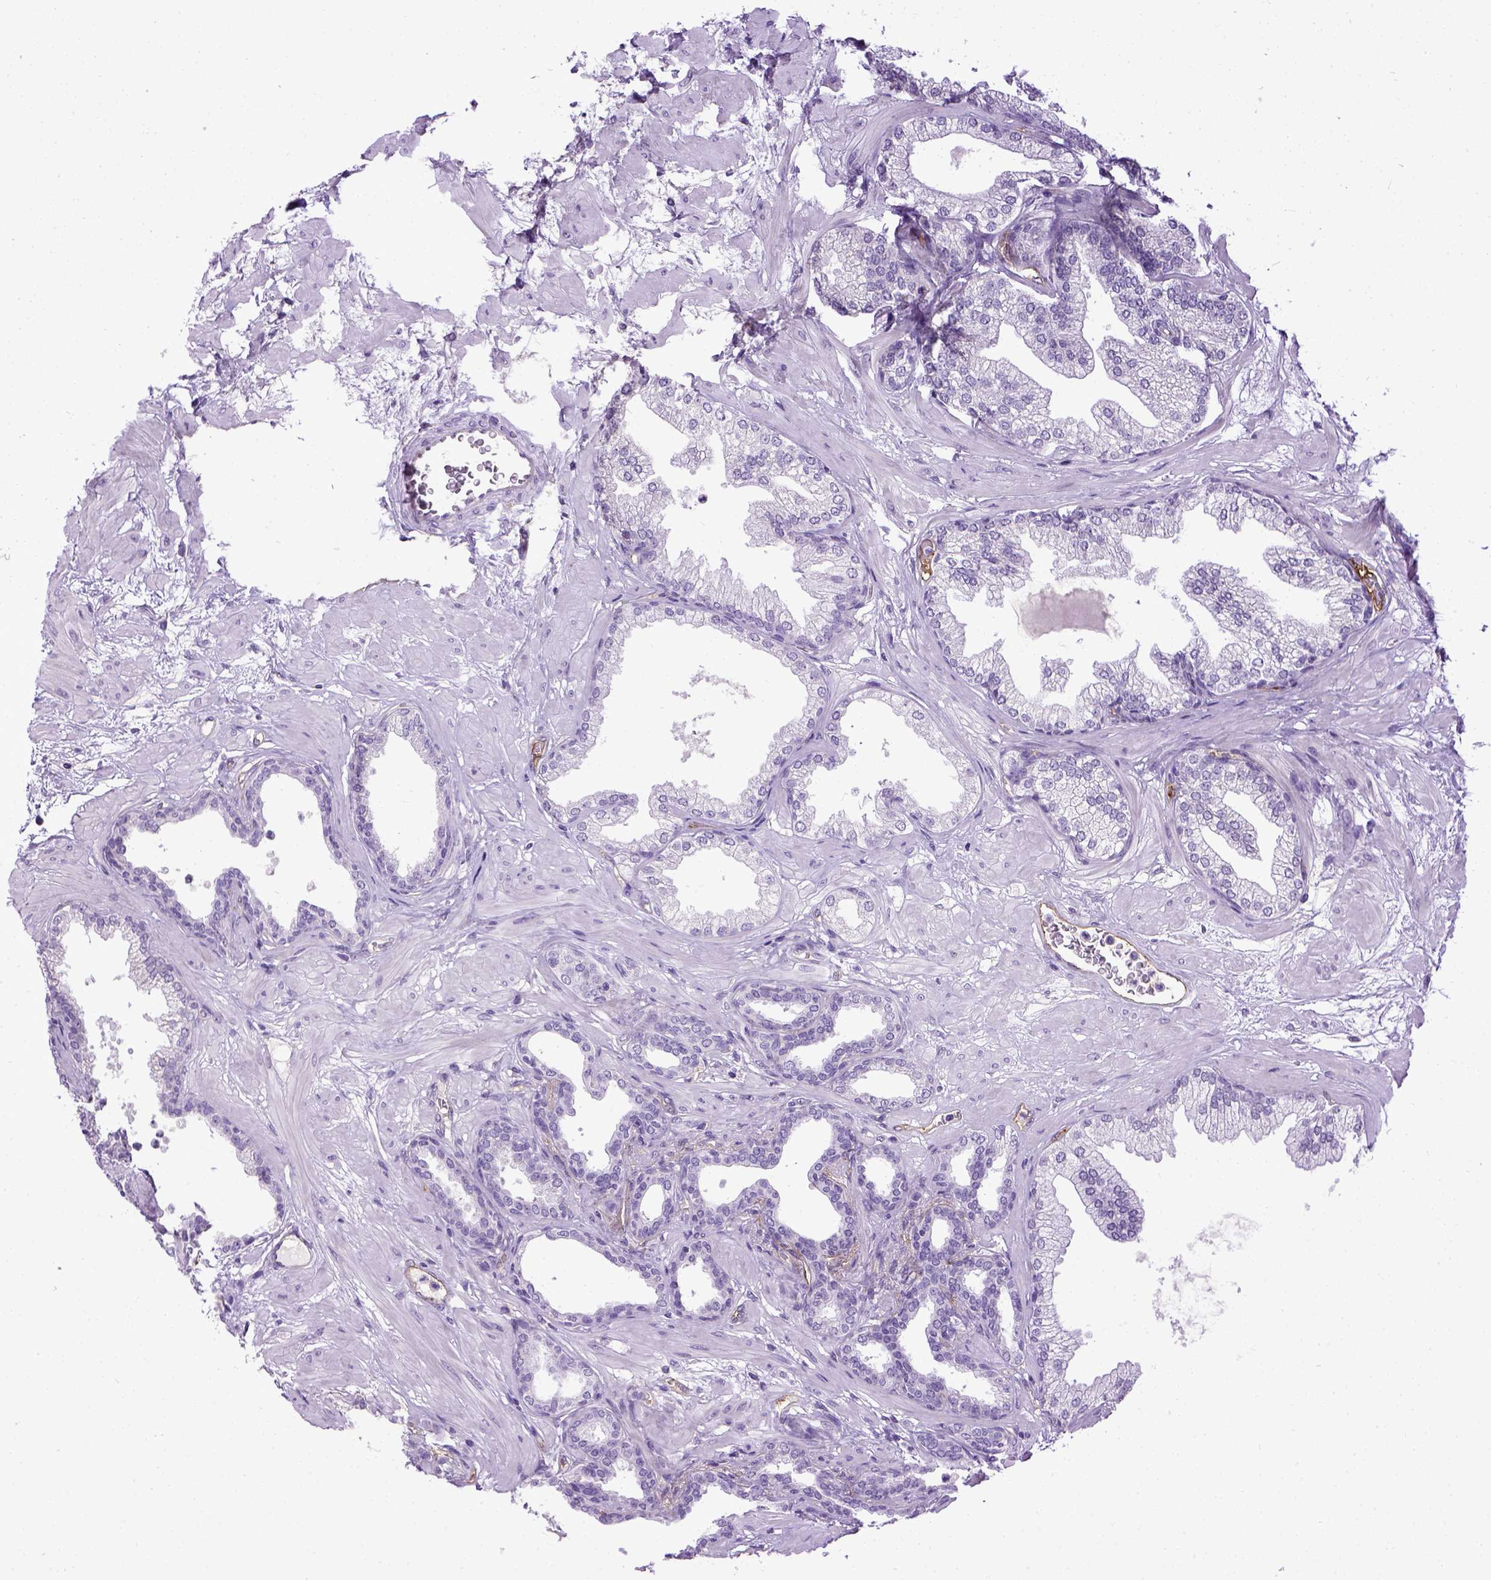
{"staining": {"intensity": "negative", "quantity": "none", "location": "none"}, "tissue": "prostate", "cell_type": "Glandular cells", "image_type": "normal", "snomed": [{"axis": "morphology", "description": "Normal tissue, NOS"}, {"axis": "topography", "description": "Prostate"}], "caption": "IHC histopathology image of normal prostate stained for a protein (brown), which shows no staining in glandular cells.", "gene": "ENG", "patient": {"sex": "male", "age": 37}}